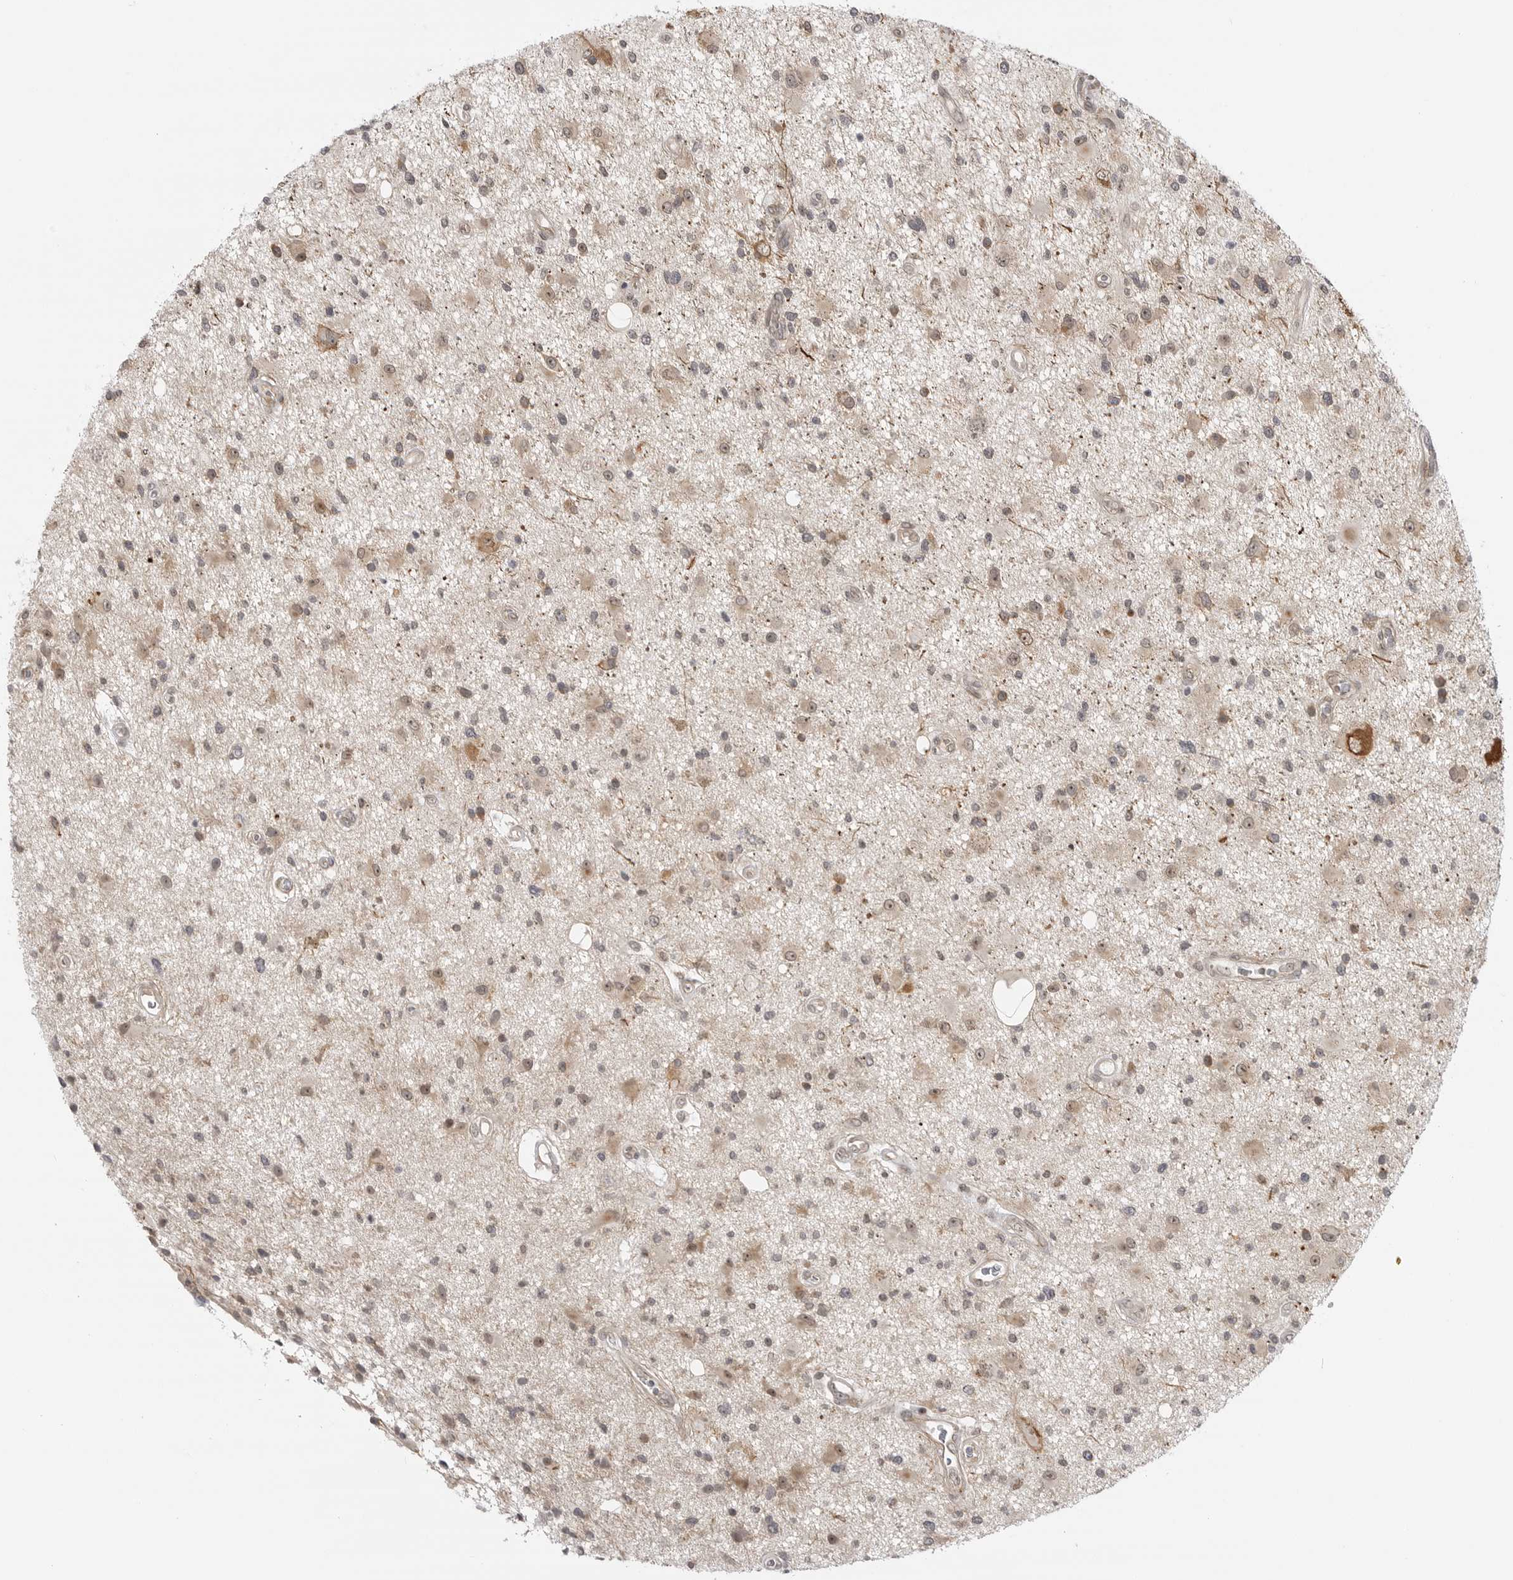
{"staining": {"intensity": "weak", "quantity": "25%-75%", "location": "cytoplasmic/membranous,nuclear"}, "tissue": "glioma", "cell_type": "Tumor cells", "image_type": "cancer", "snomed": [{"axis": "morphology", "description": "Glioma, malignant, High grade"}, {"axis": "topography", "description": "Brain"}], "caption": "Immunohistochemistry of malignant glioma (high-grade) demonstrates low levels of weak cytoplasmic/membranous and nuclear positivity in approximately 25%-75% of tumor cells. (DAB (3,3'-diaminobenzidine) = brown stain, brightfield microscopy at high magnification).", "gene": "CEP295NL", "patient": {"sex": "male", "age": 33}}